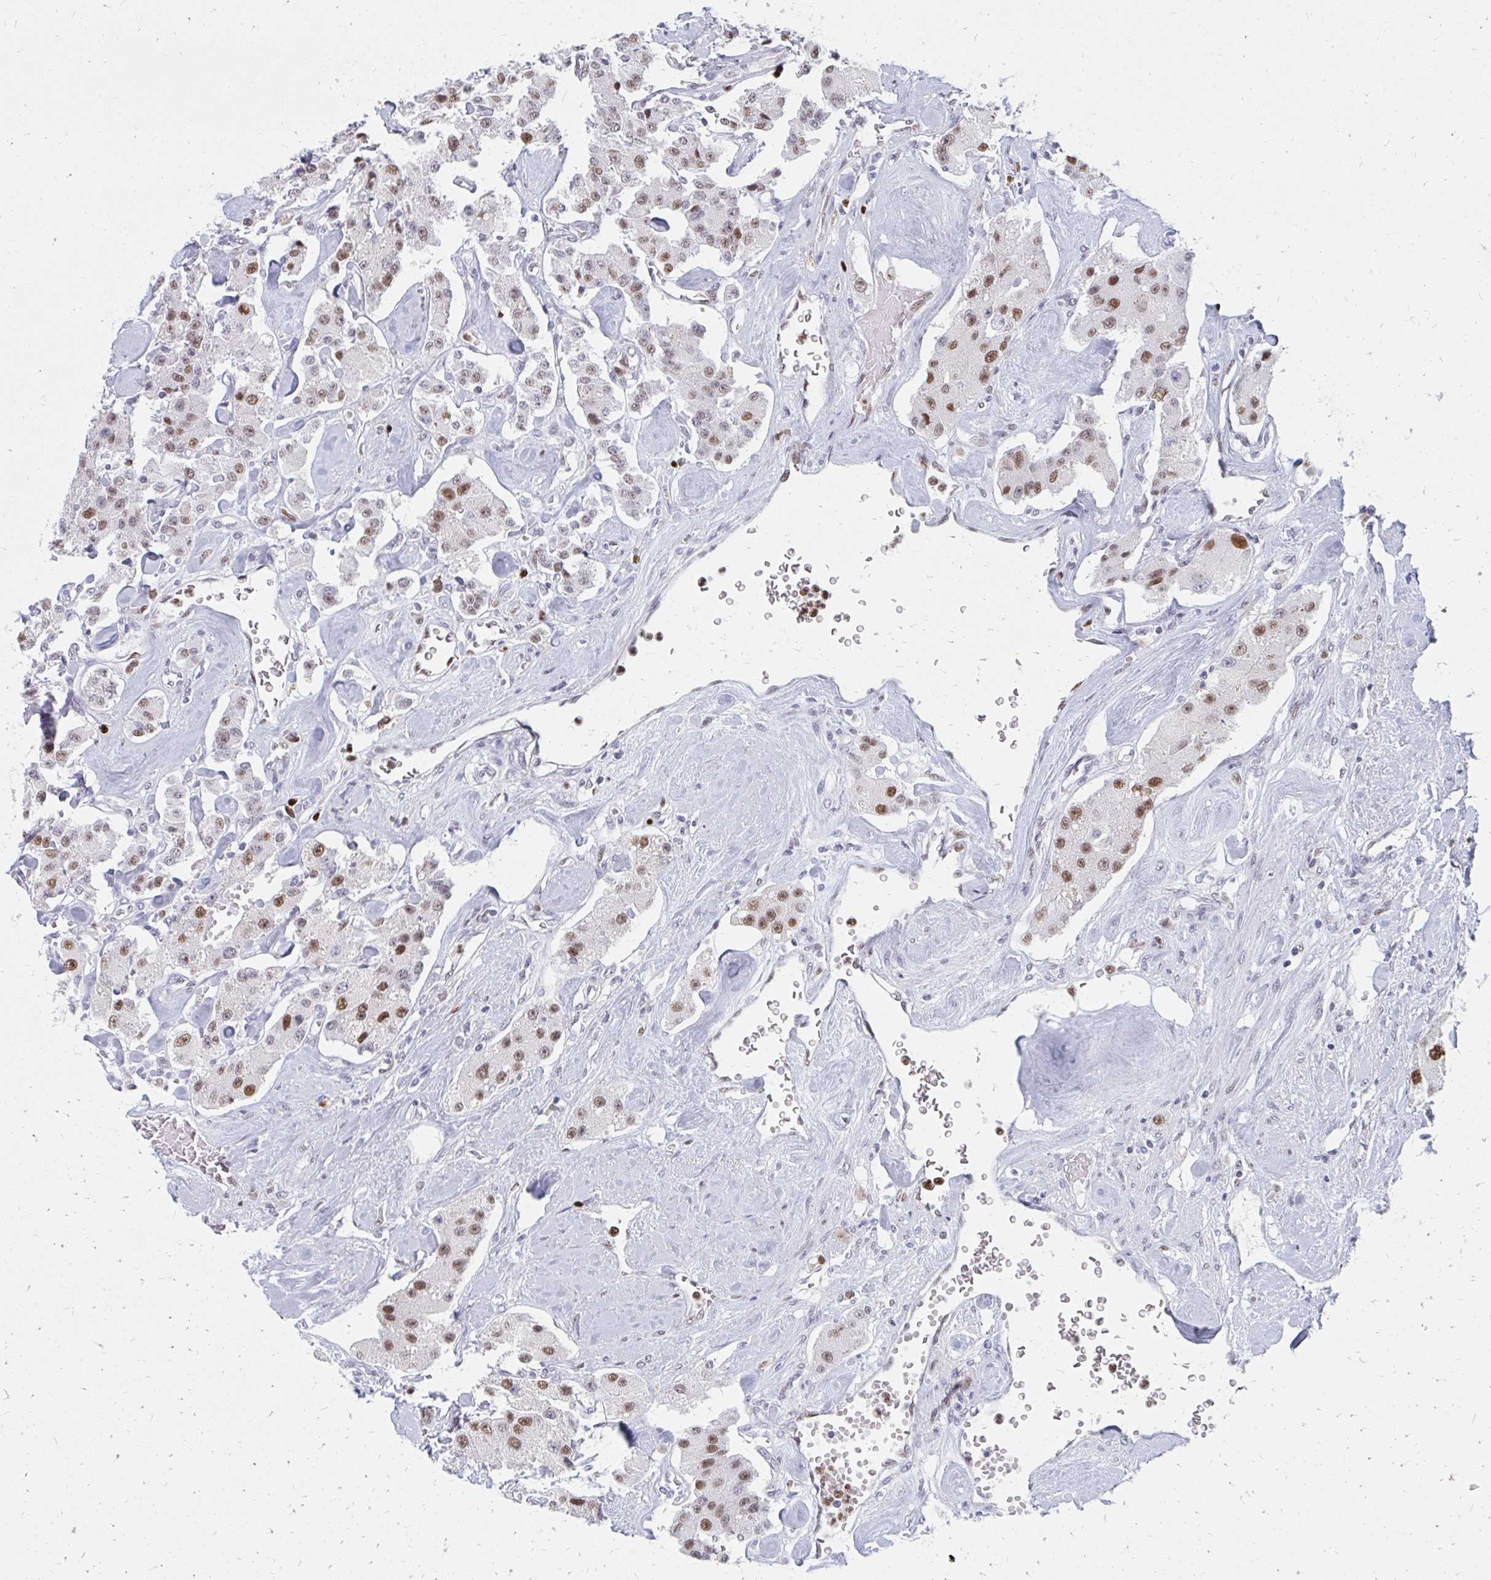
{"staining": {"intensity": "moderate", "quantity": ">75%", "location": "nuclear"}, "tissue": "carcinoid", "cell_type": "Tumor cells", "image_type": "cancer", "snomed": [{"axis": "morphology", "description": "Carcinoid, malignant, NOS"}, {"axis": "topography", "description": "Pancreas"}], "caption": "IHC image of neoplastic tissue: carcinoid stained using immunohistochemistry reveals medium levels of moderate protein expression localized specifically in the nuclear of tumor cells, appearing as a nuclear brown color.", "gene": "PLK3", "patient": {"sex": "male", "age": 41}}